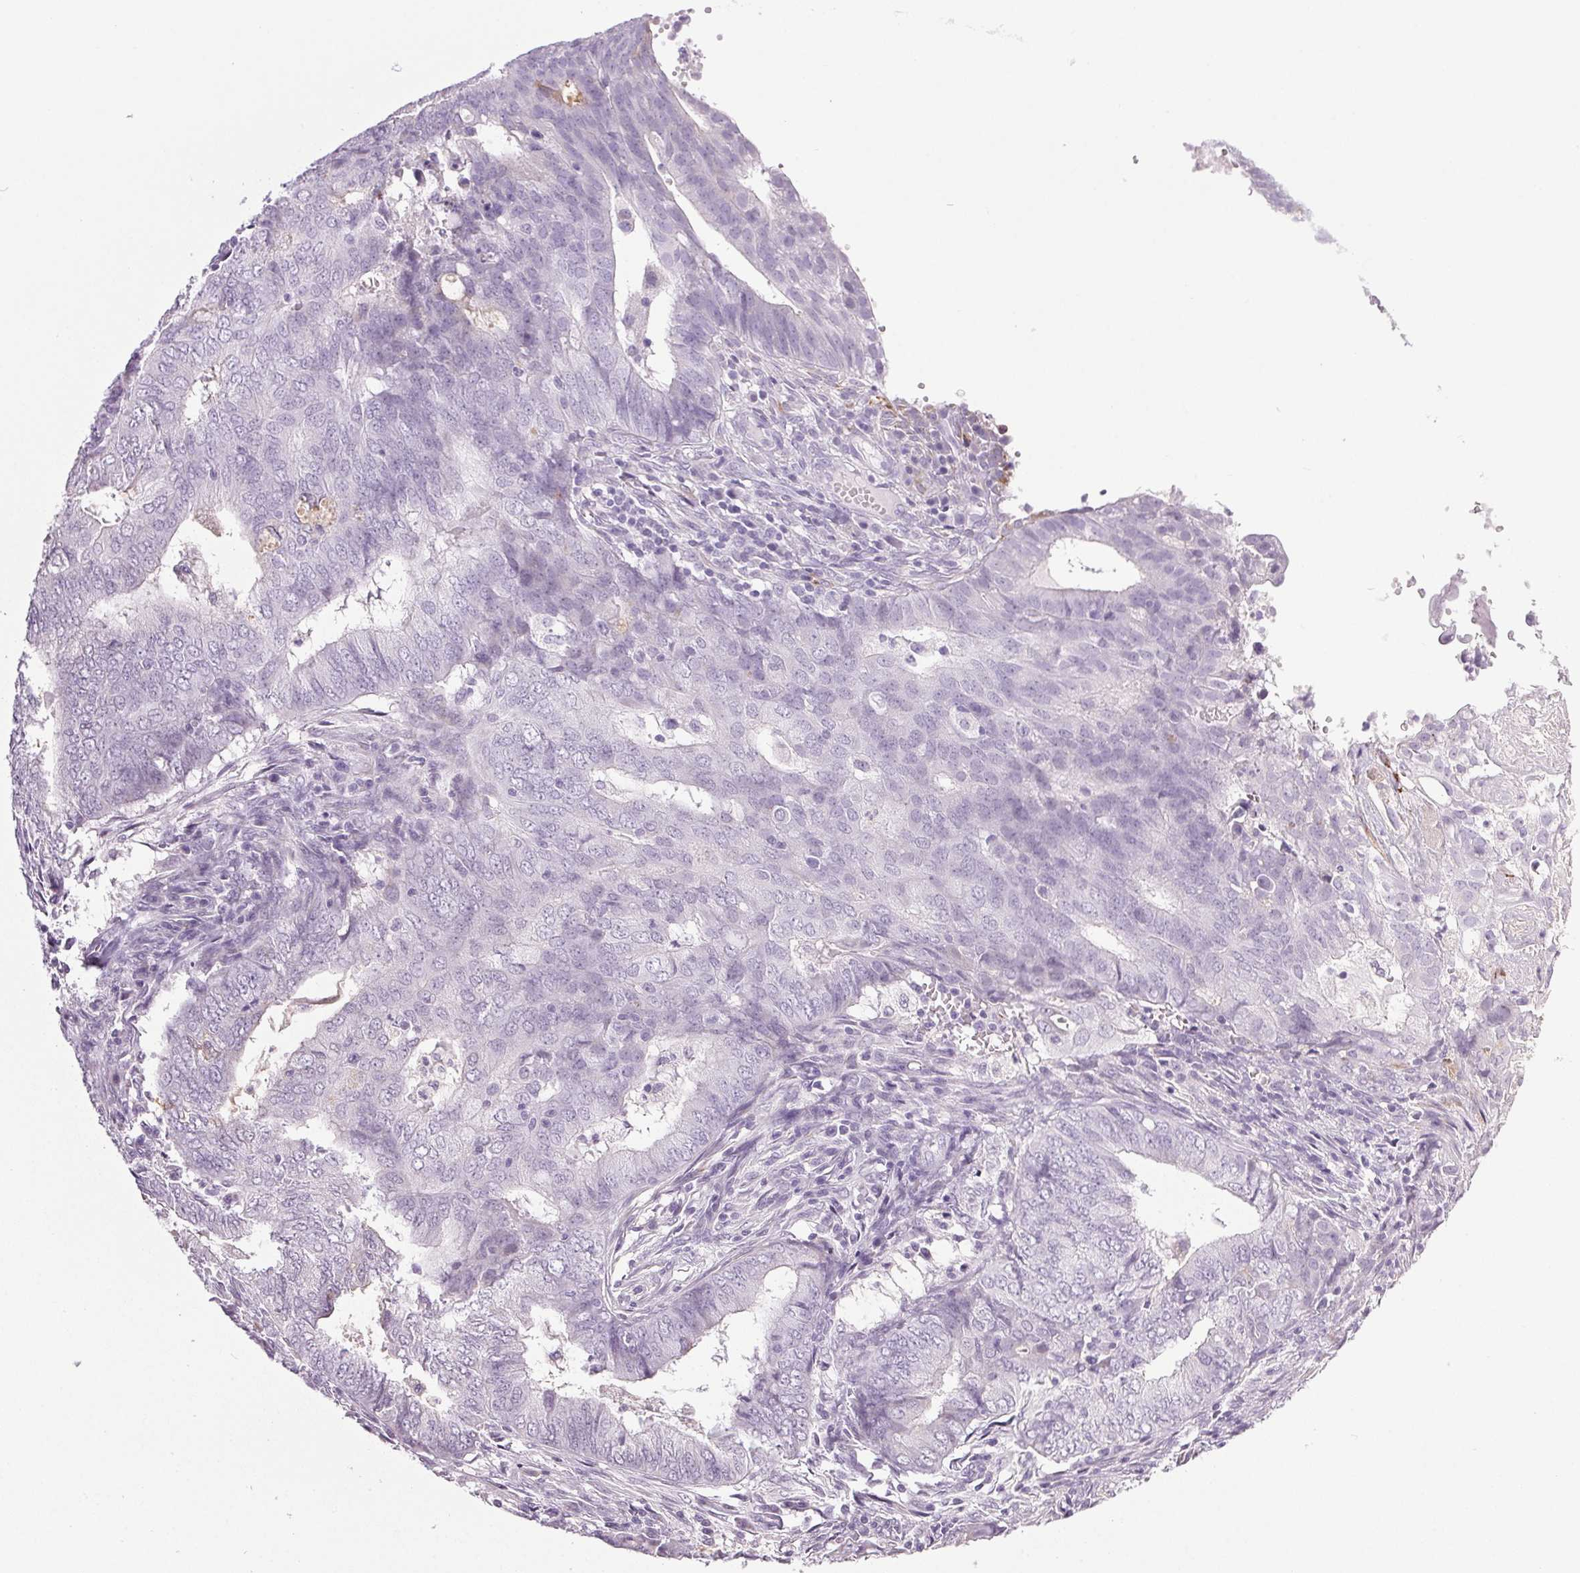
{"staining": {"intensity": "negative", "quantity": "none", "location": "none"}, "tissue": "endometrial cancer", "cell_type": "Tumor cells", "image_type": "cancer", "snomed": [{"axis": "morphology", "description": "Adenocarcinoma, NOS"}, {"axis": "topography", "description": "Endometrium"}], "caption": "Immunohistochemical staining of human endometrial cancer demonstrates no significant staining in tumor cells.", "gene": "COL7A1", "patient": {"sex": "female", "age": 62}}